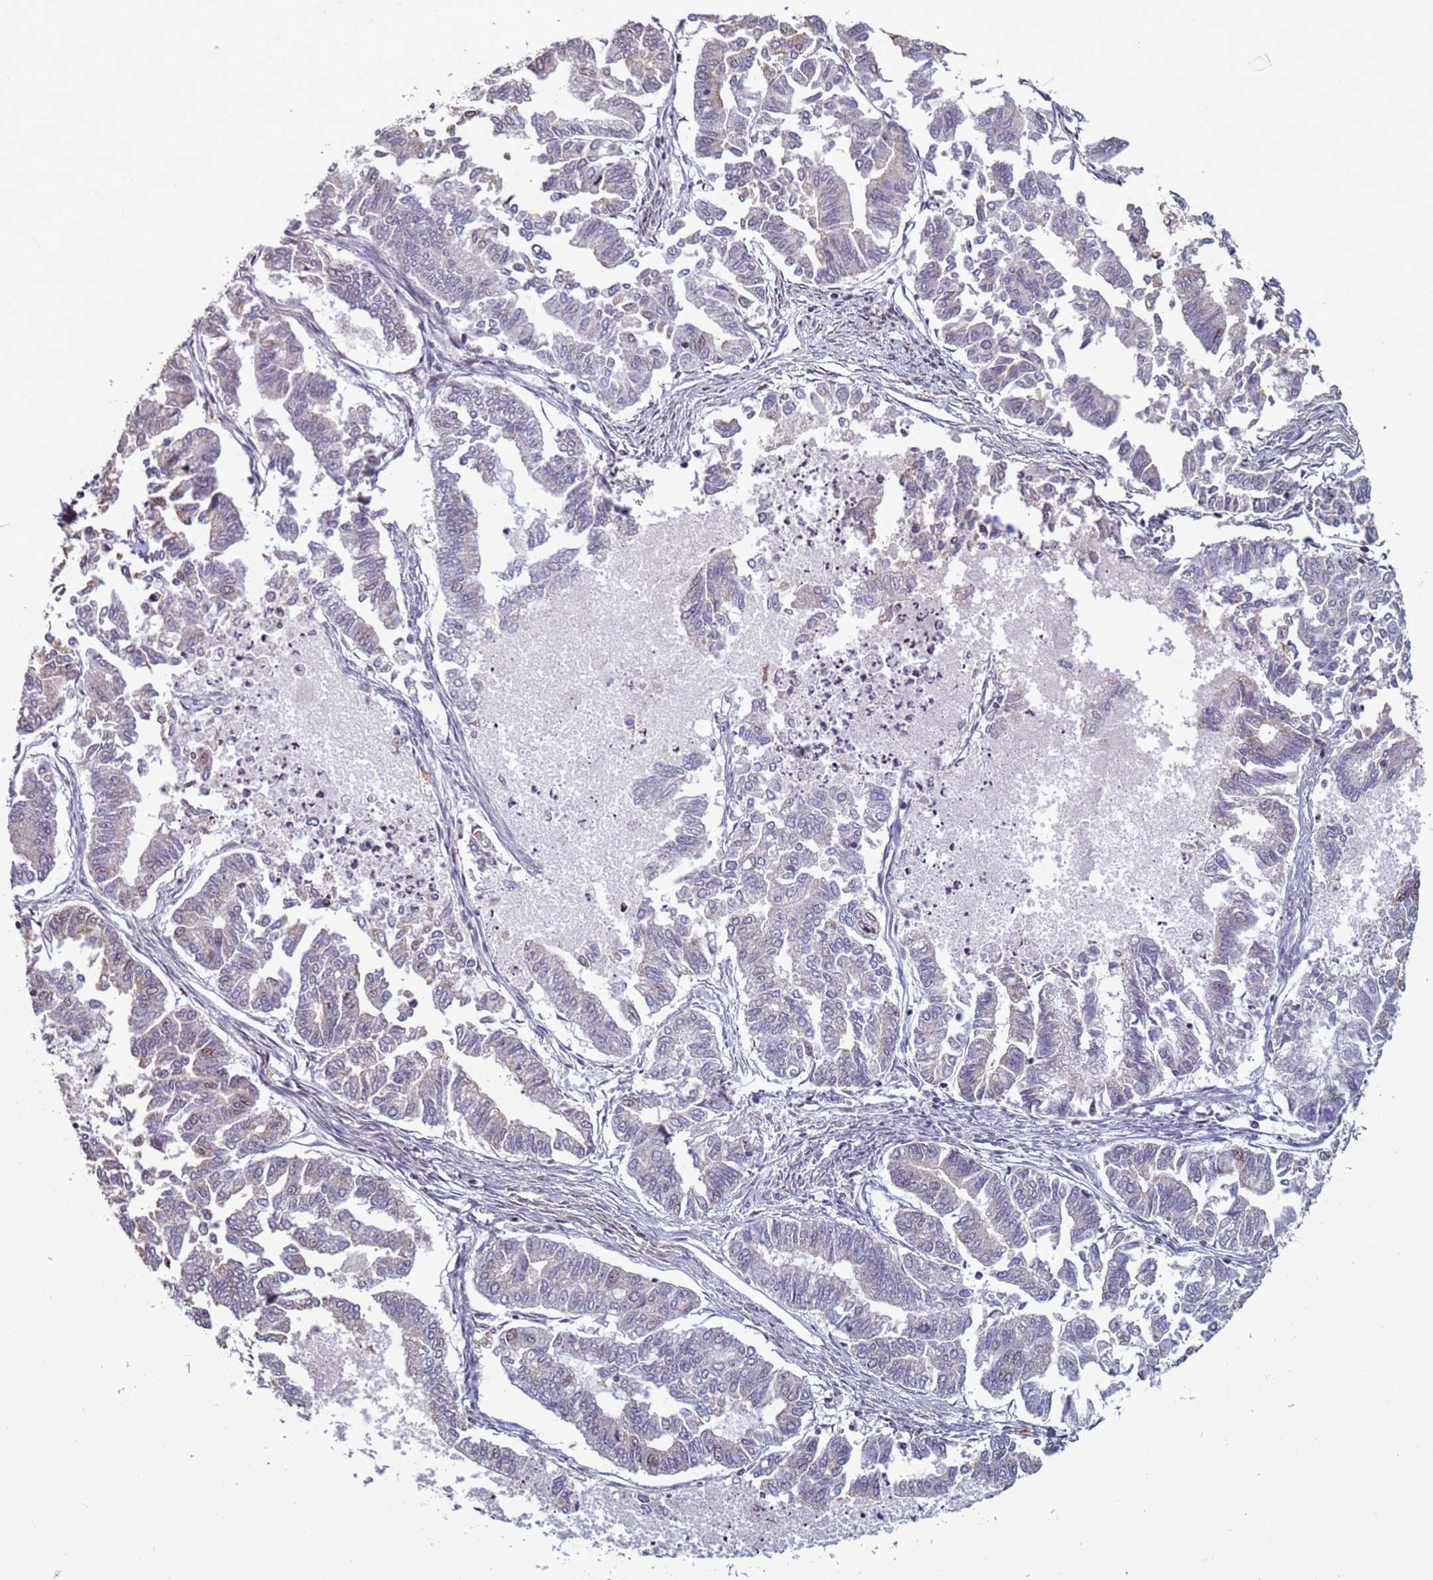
{"staining": {"intensity": "negative", "quantity": "none", "location": "none"}, "tissue": "endometrial cancer", "cell_type": "Tumor cells", "image_type": "cancer", "snomed": [{"axis": "morphology", "description": "Adenocarcinoma, NOS"}, {"axis": "topography", "description": "Endometrium"}], "caption": "This is an IHC photomicrograph of human adenocarcinoma (endometrial). There is no expression in tumor cells.", "gene": "HGH1", "patient": {"sex": "female", "age": 79}}